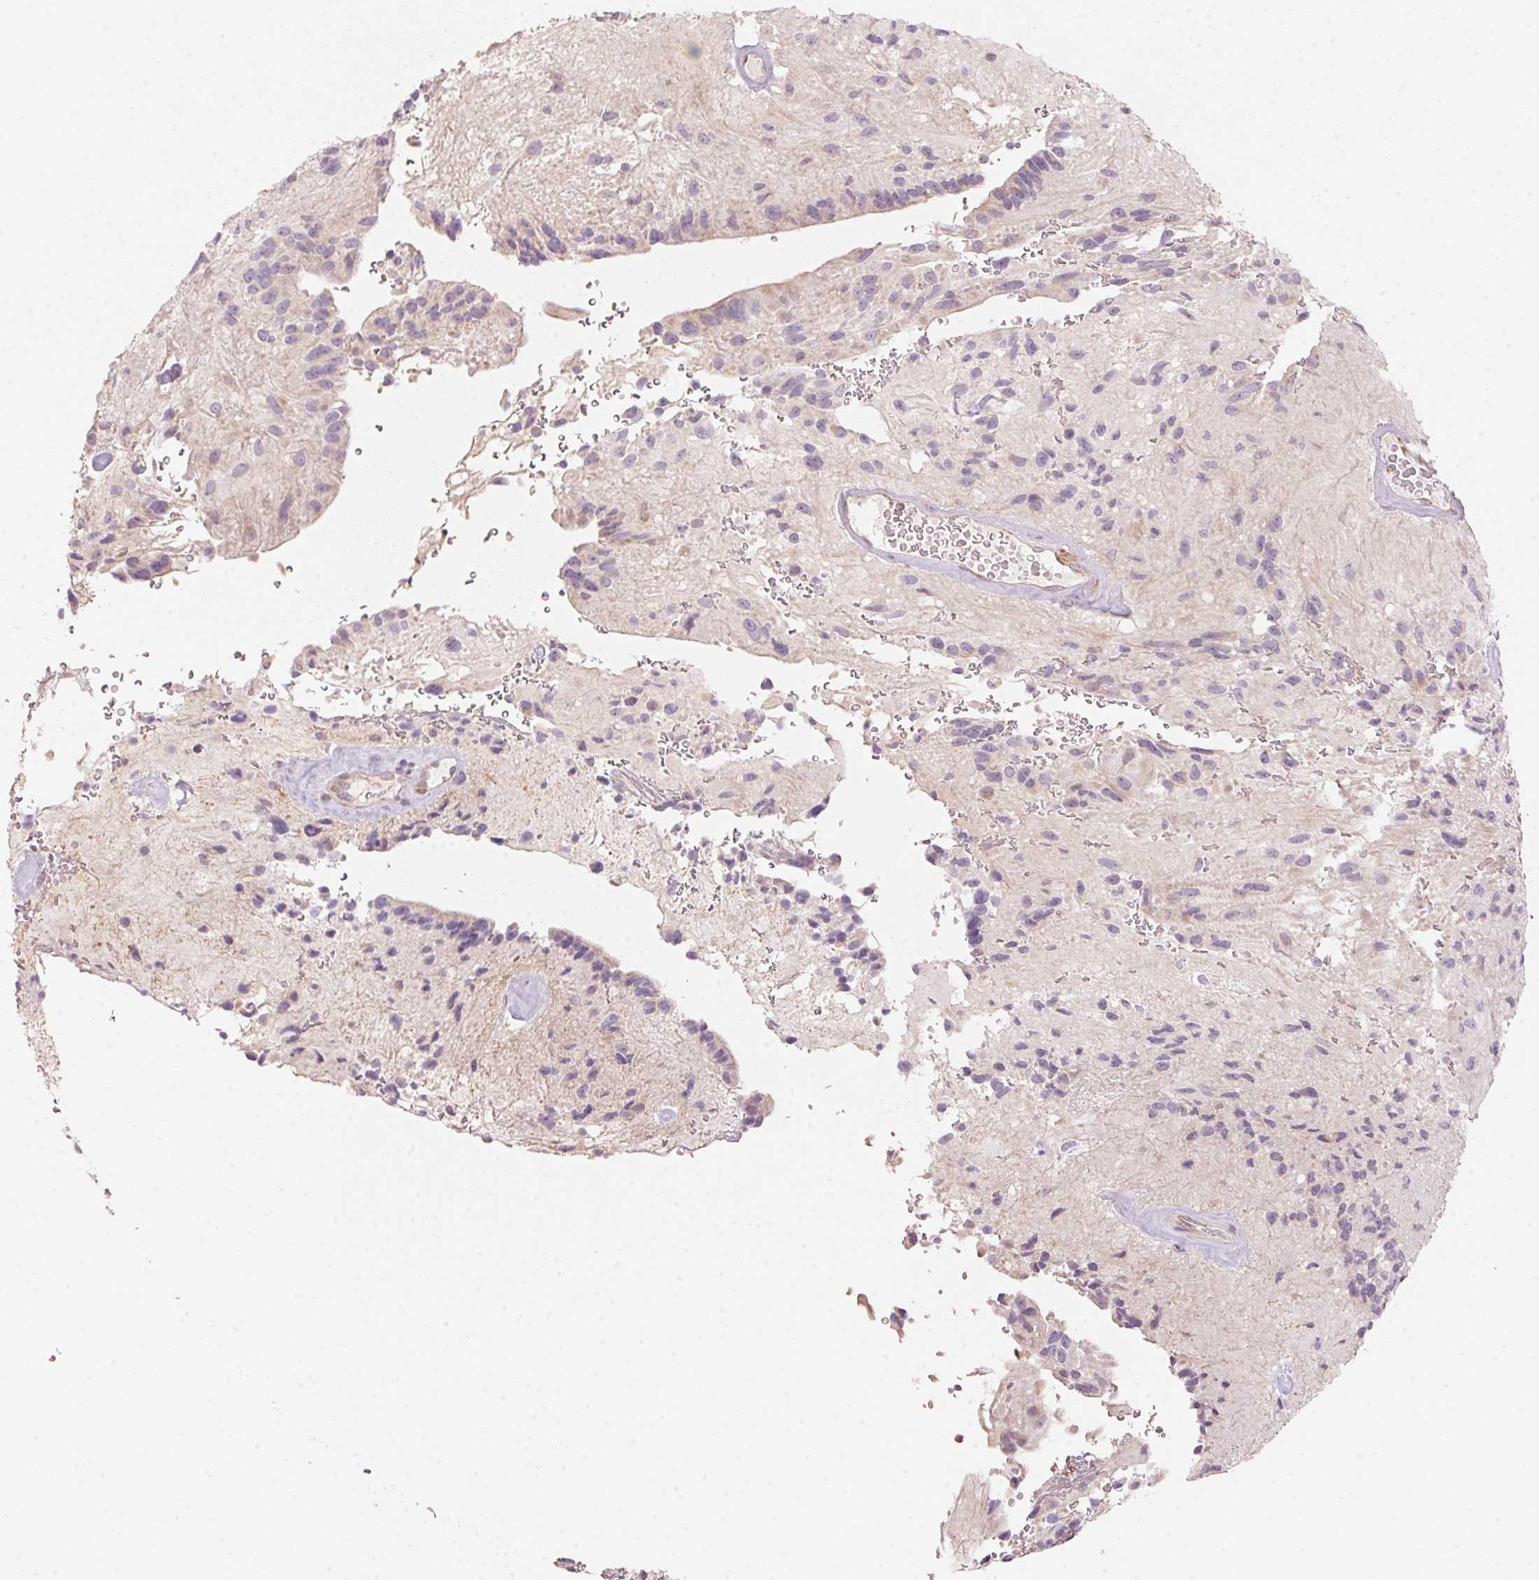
{"staining": {"intensity": "negative", "quantity": "none", "location": "none"}, "tissue": "glioma", "cell_type": "Tumor cells", "image_type": "cancer", "snomed": [{"axis": "morphology", "description": "Glioma, malignant, Low grade"}, {"axis": "topography", "description": "Brain"}], "caption": "This is an immunohistochemistry image of malignant glioma (low-grade). There is no expression in tumor cells.", "gene": "BLOC1S2", "patient": {"sex": "male", "age": 31}}